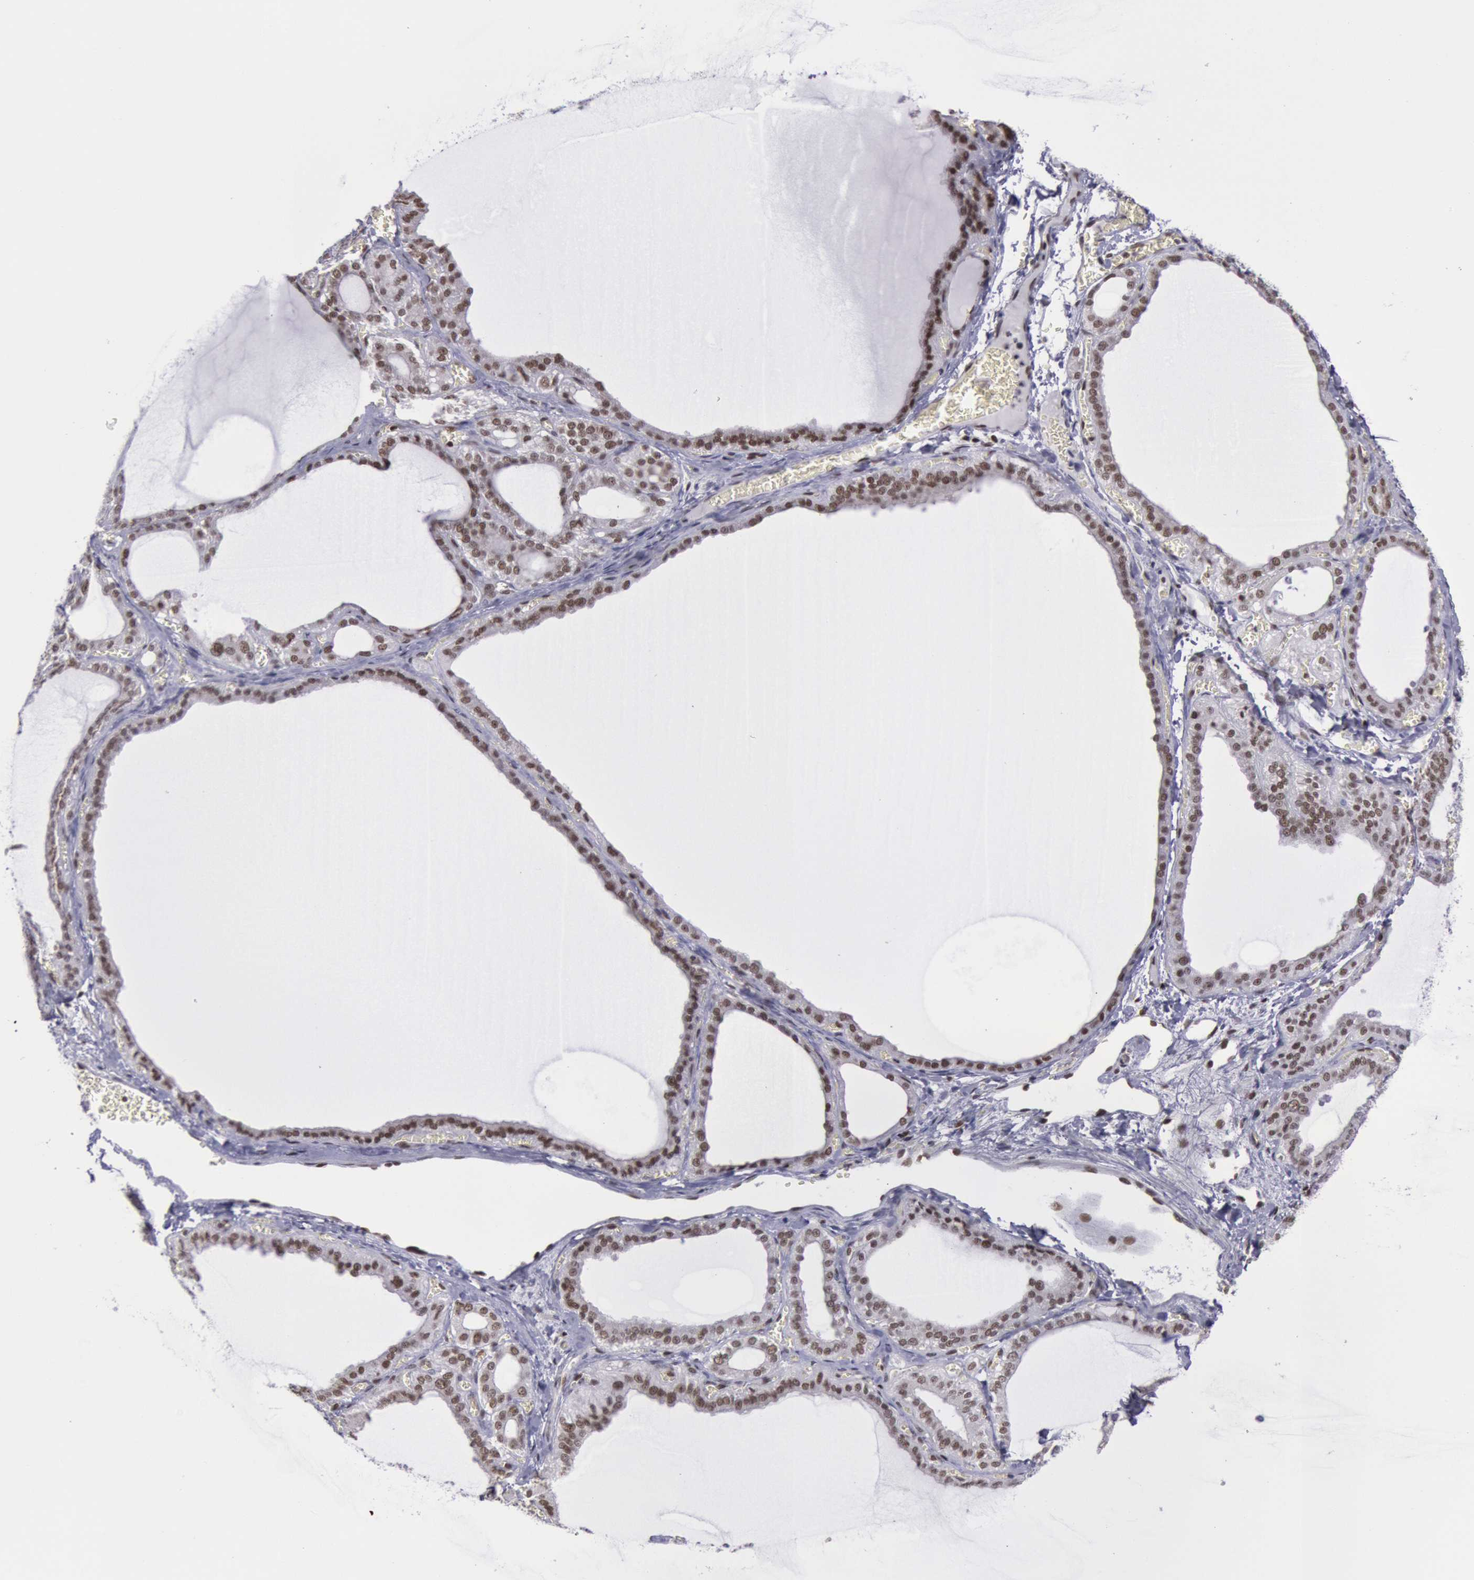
{"staining": {"intensity": "strong", "quantity": ">75%", "location": "nuclear"}, "tissue": "thyroid gland", "cell_type": "Glandular cells", "image_type": "normal", "snomed": [{"axis": "morphology", "description": "Normal tissue, NOS"}, {"axis": "topography", "description": "Thyroid gland"}], "caption": "Immunohistochemistry (IHC) (DAB (3,3'-diaminobenzidine)) staining of normal human thyroid gland demonstrates strong nuclear protein staining in about >75% of glandular cells.", "gene": "NKAP", "patient": {"sex": "female", "age": 55}}